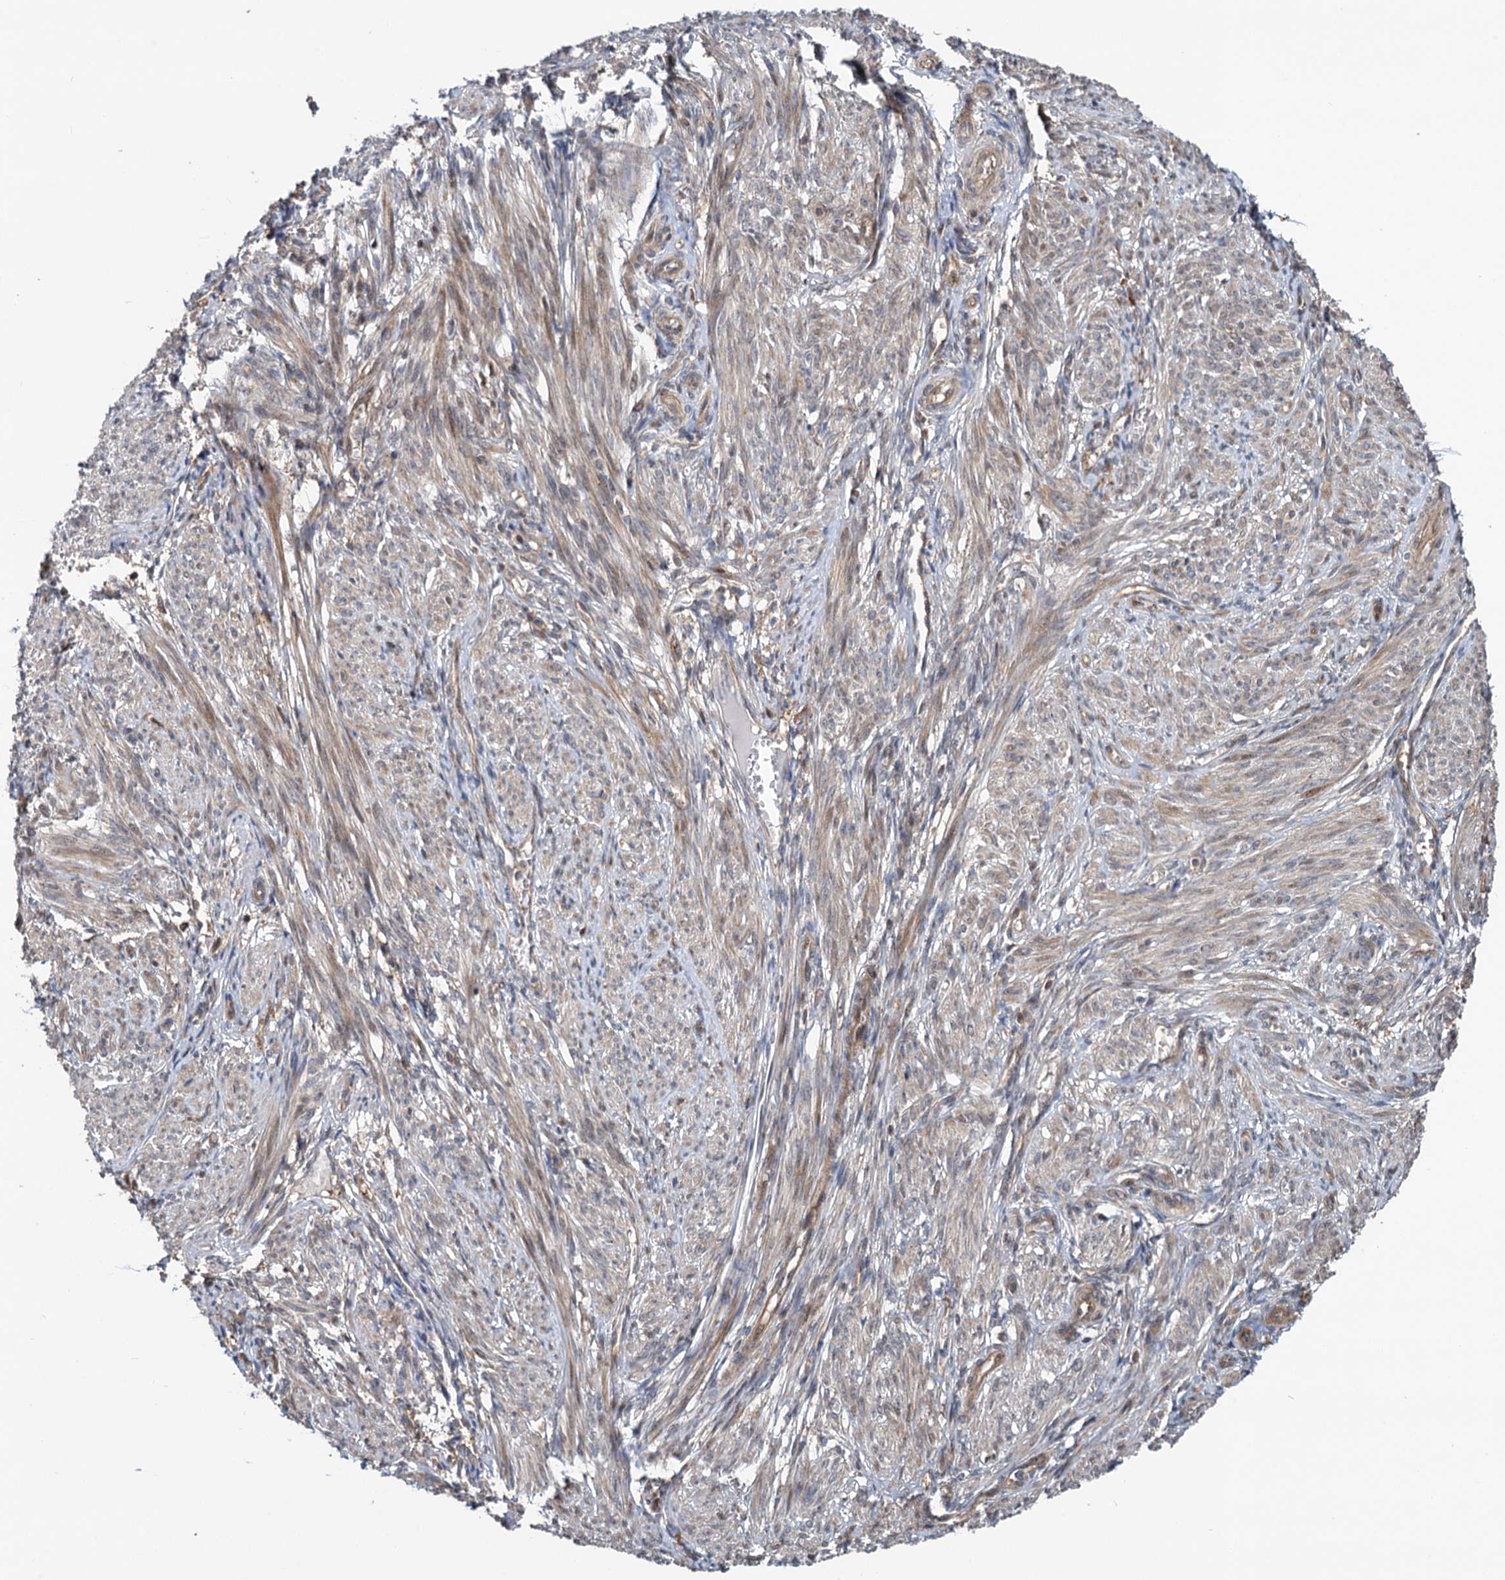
{"staining": {"intensity": "moderate", "quantity": "25%-75%", "location": "cytoplasmic/membranous"}, "tissue": "smooth muscle", "cell_type": "Smooth muscle cells", "image_type": "normal", "snomed": [{"axis": "morphology", "description": "Normal tissue, NOS"}, {"axis": "topography", "description": "Smooth muscle"}], "caption": "An IHC micrograph of unremarkable tissue is shown. Protein staining in brown highlights moderate cytoplasmic/membranous positivity in smooth muscle within smooth muscle cells. The staining was performed using DAB (3,3'-diaminobenzidine), with brown indicating positive protein expression. Nuclei are stained blue with hematoxylin.", "gene": "GPBP1", "patient": {"sex": "female", "age": 39}}